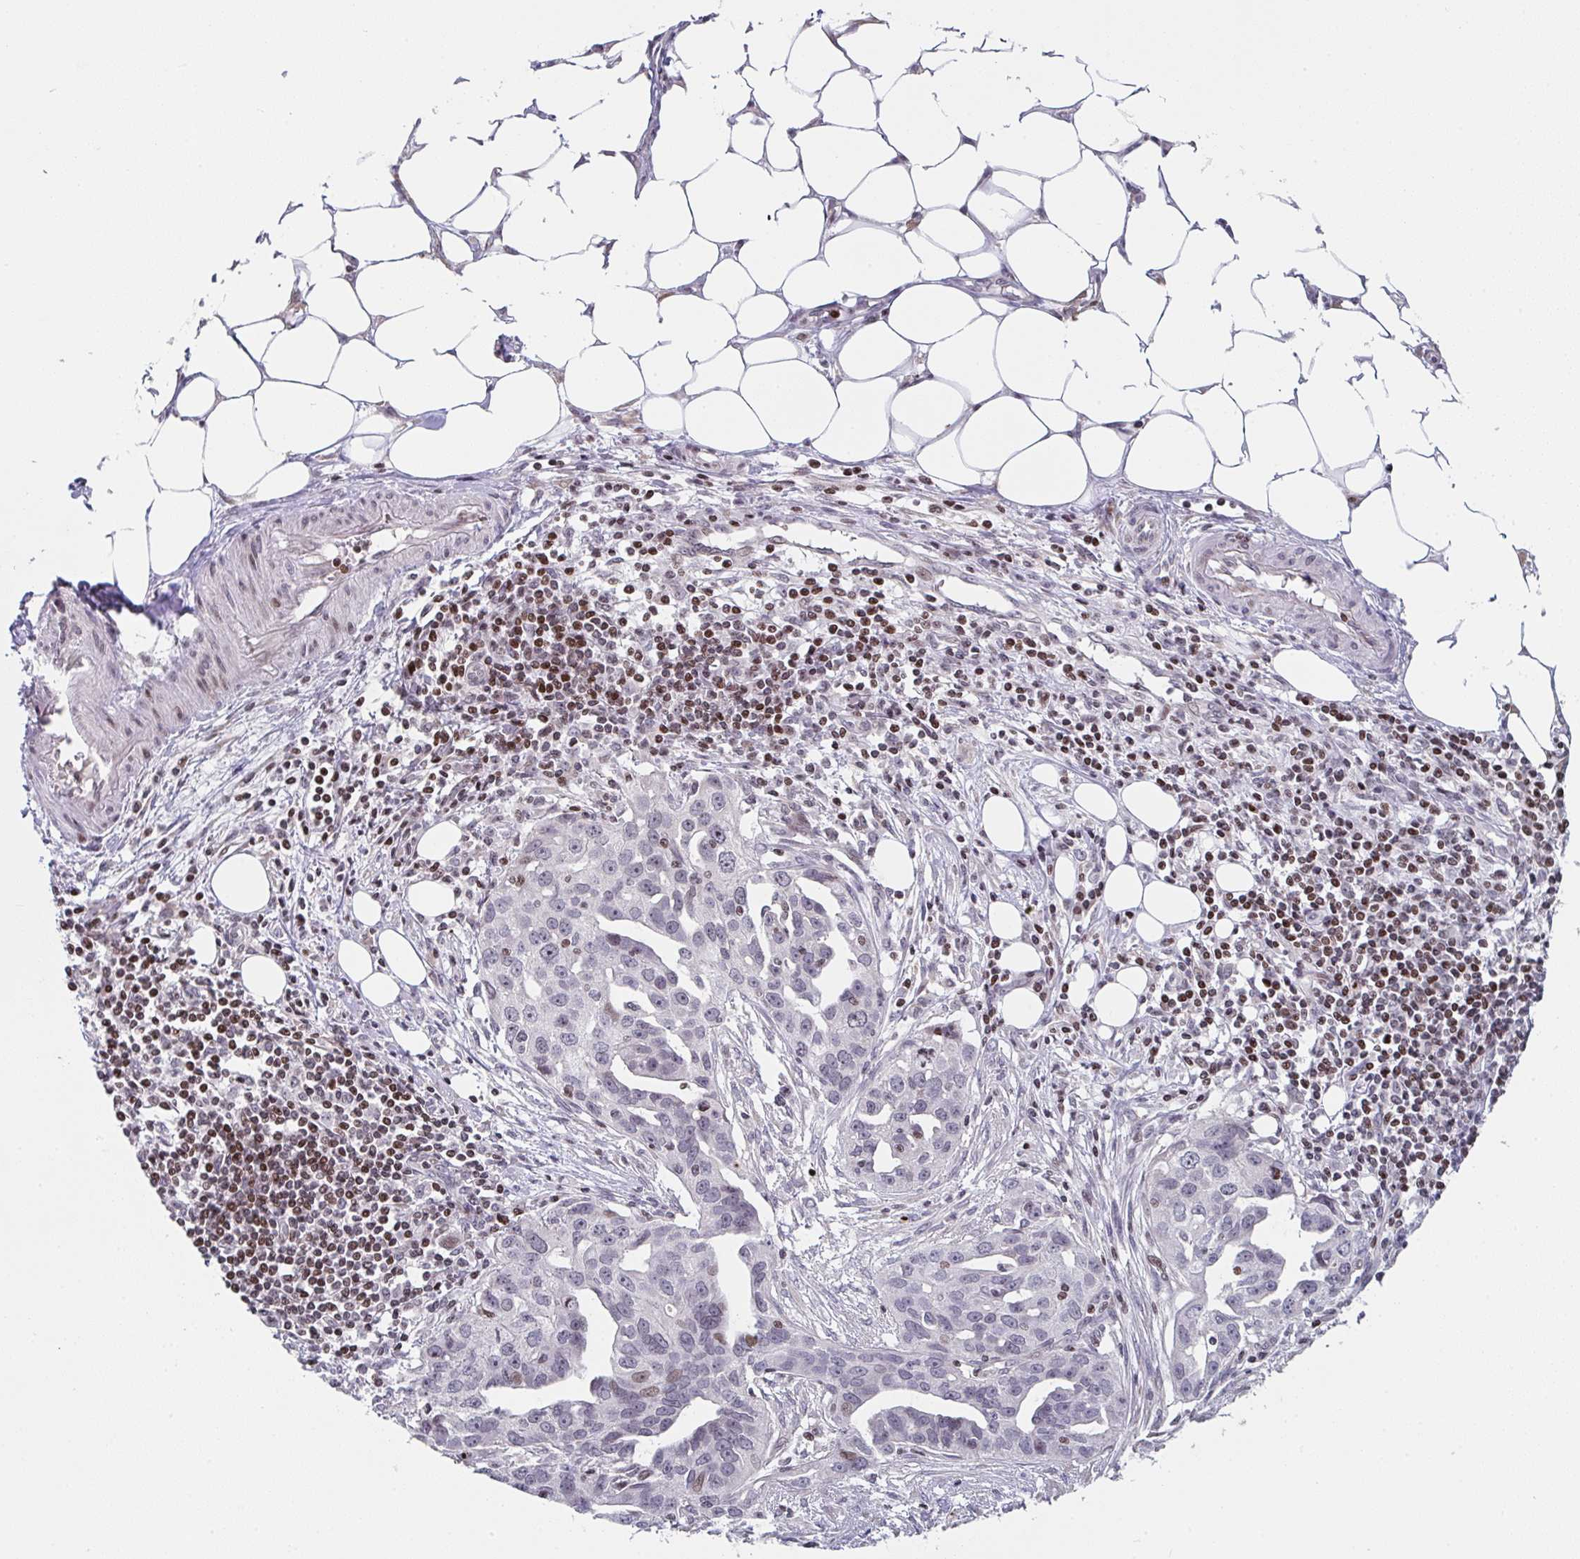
{"staining": {"intensity": "moderate", "quantity": "<25%", "location": "nuclear"}, "tissue": "ovarian cancer", "cell_type": "Tumor cells", "image_type": "cancer", "snomed": [{"axis": "morphology", "description": "Carcinoma, endometroid"}, {"axis": "morphology", "description": "Cystadenocarcinoma, serous, NOS"}, {"axis": "topography", "description": "Ovary"}], "caption": "Protein expression analysis of human ovarian serous cystadenocarcinoma reveals moderate nuclear expression in about <25% of tumor cells. (DAB IHC with brightfield microscopy, high magnification).", "gene": "PCDHB8", "patient": {"sex": "female", "age": 45}}